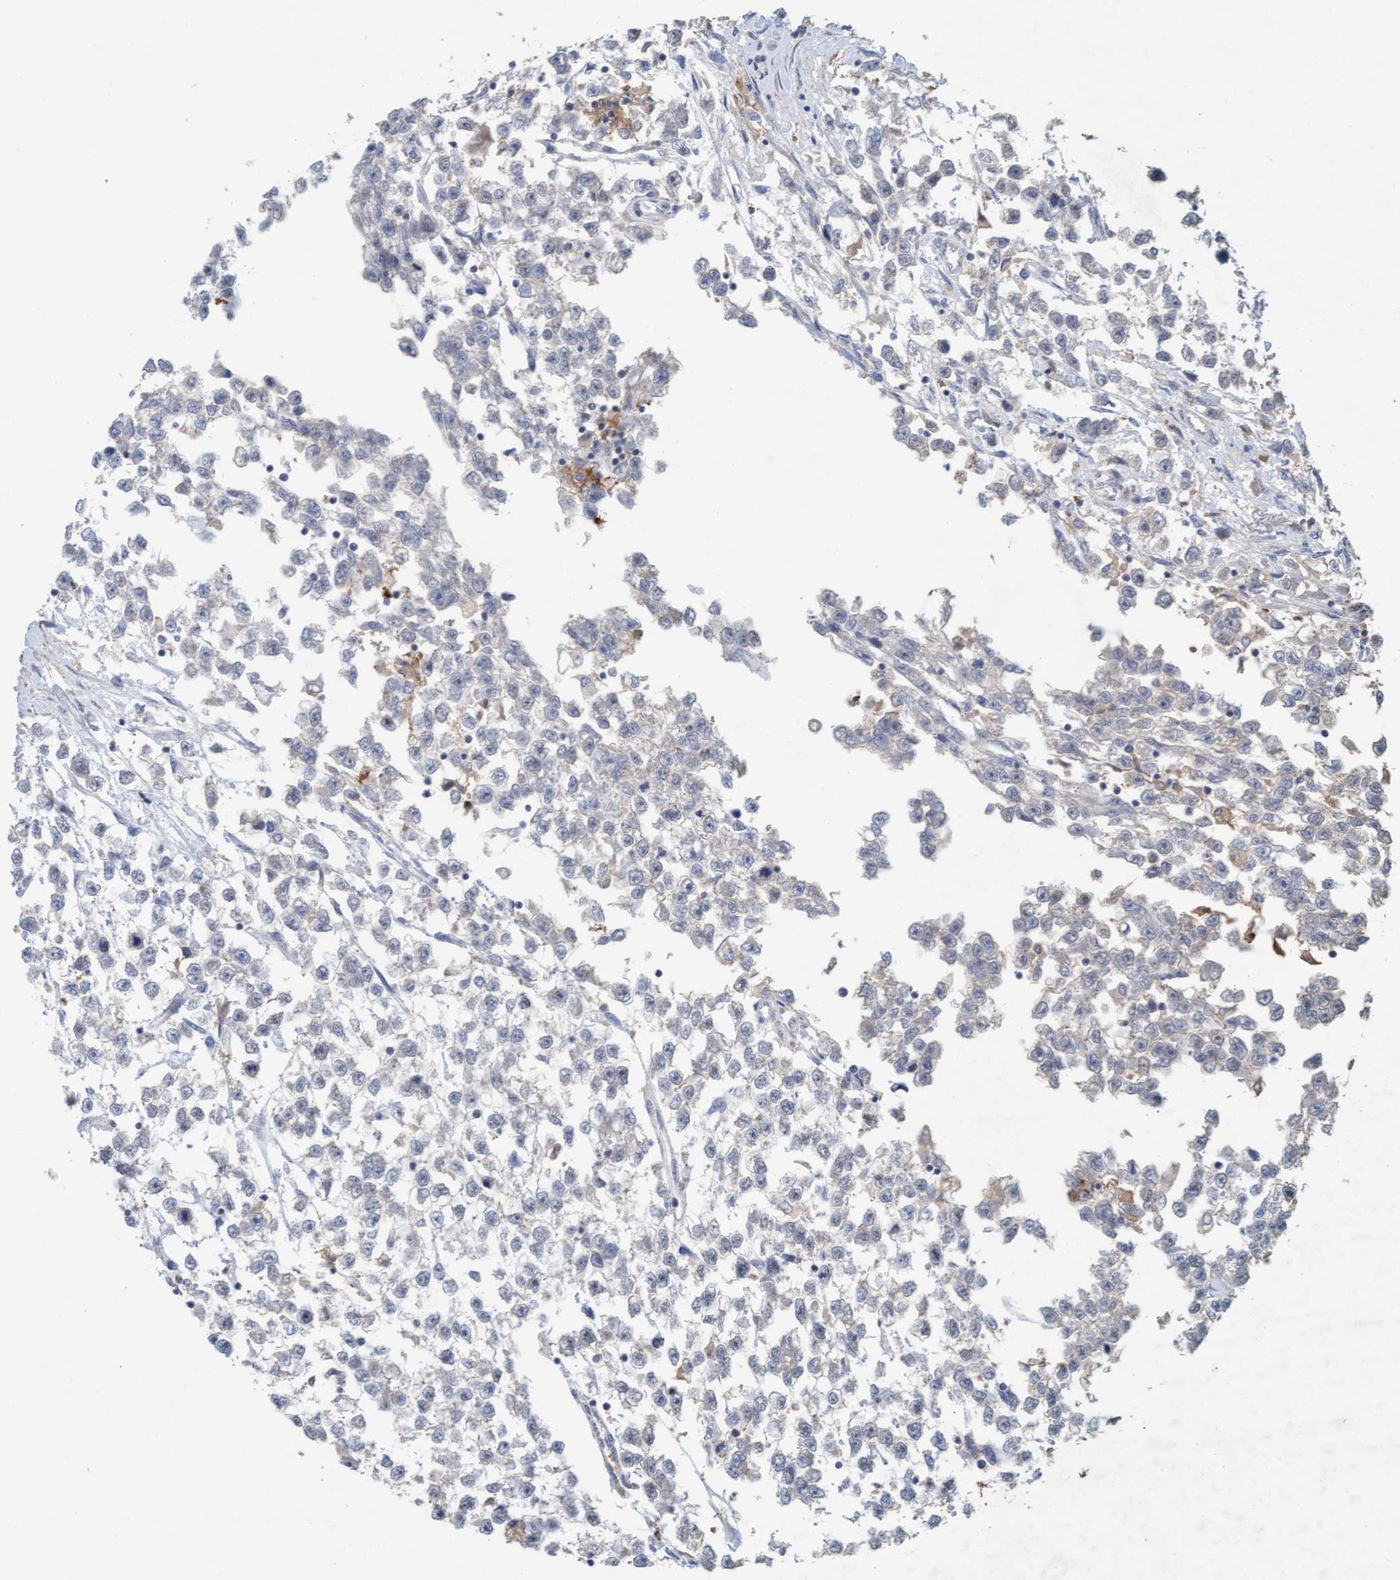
{"staining": {"intensity": "negative", "quantity": "none", "location": "none"}, "tissue": "testis cancer", "cell_type": "Tumor cells", "image_type": "cancer", "snomed": [{"axis": "morphology", "description": "Seminoma, NOS"}, {"axis": "morphology", "description": "Carcinoma, Embryonal, NOS"}, {"axis": "topography", "description": "Testis"}], "caption": "Image shows no protein positivity in tumor cells of testis seminoma tissue.", "gene": "LONRF1", "patient": {"sex": "male", "age": 51}}